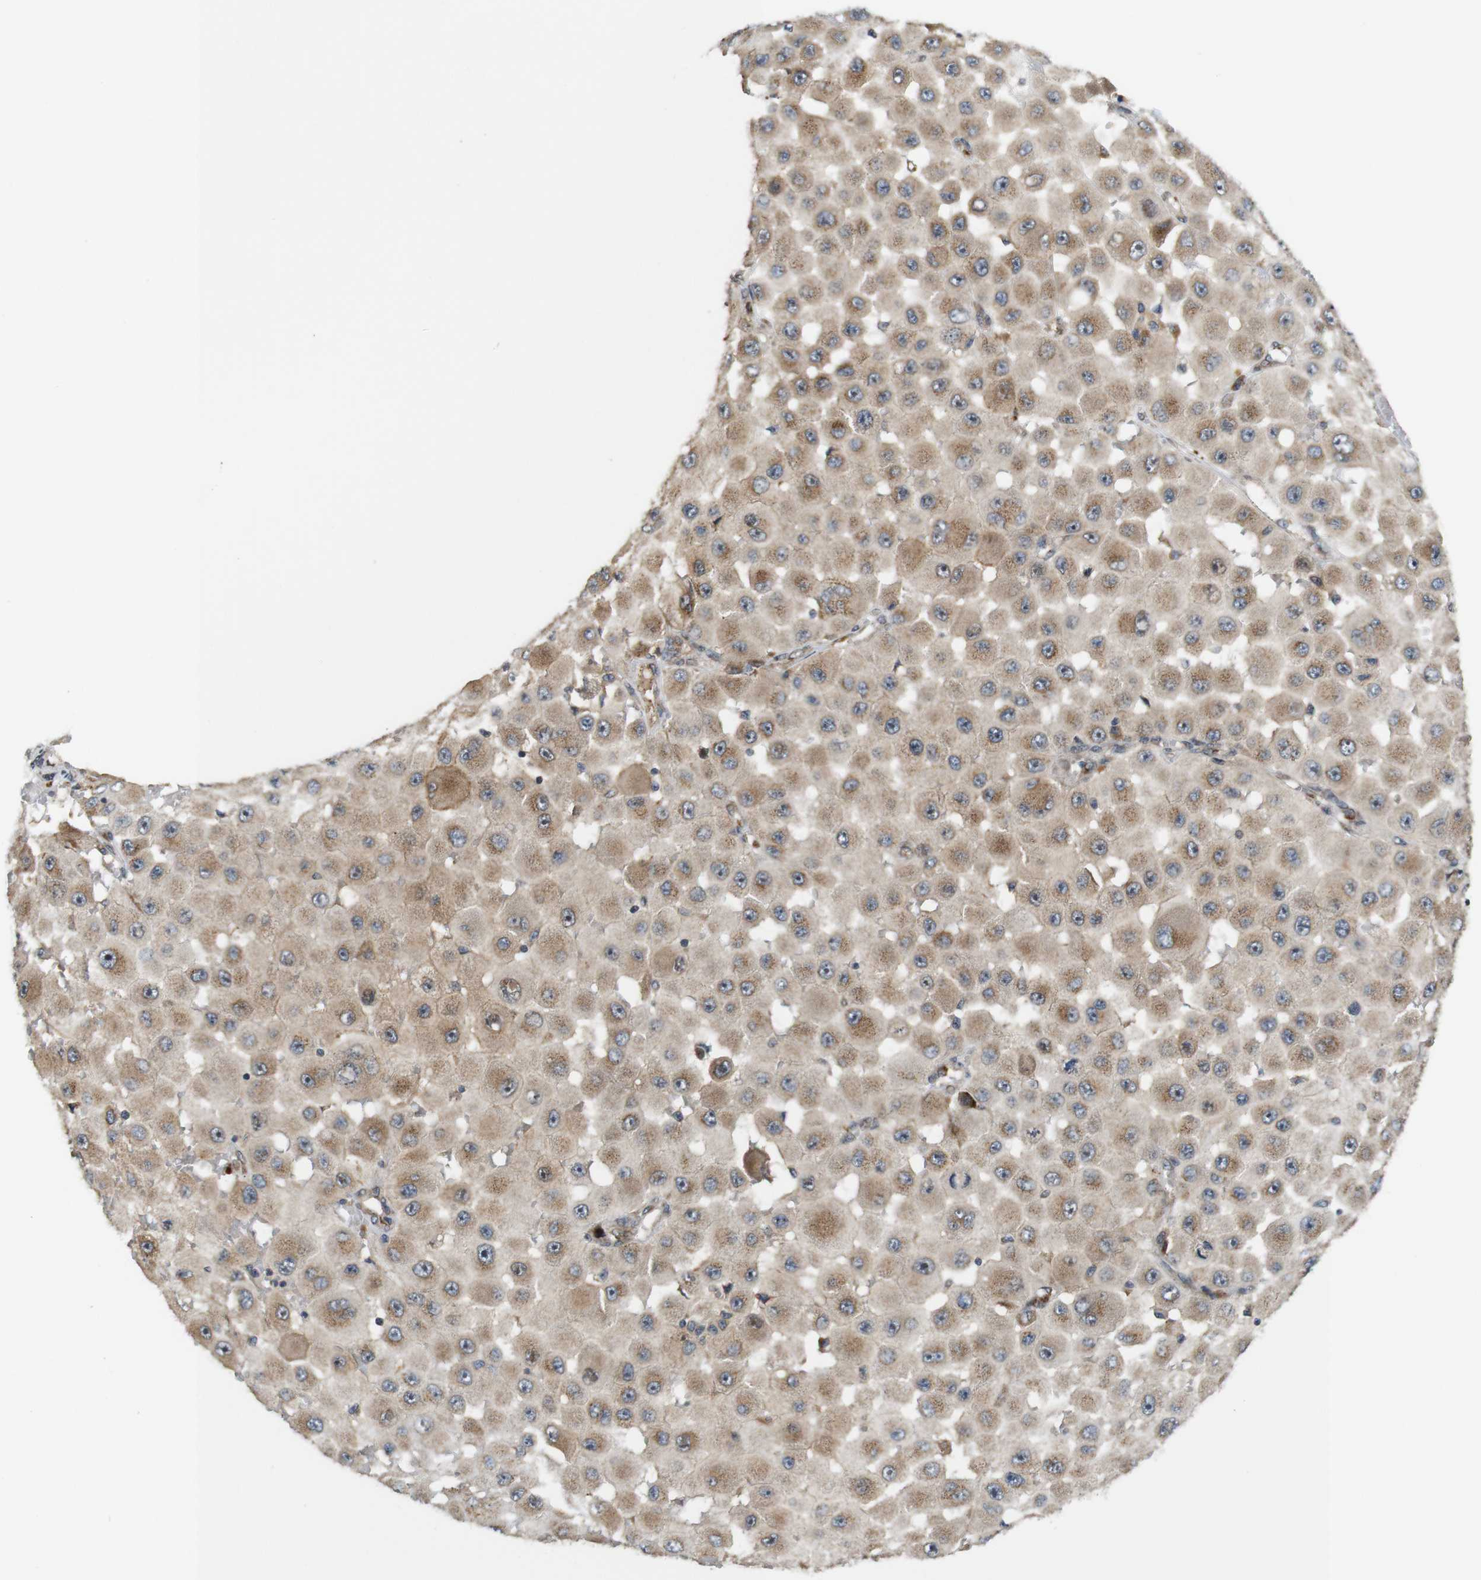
{"staining": {"intensity": "weak", "quantity": ">75%", "location": "cytoplasmic/membranous"}, "tissue": "melanoma", "cell_type": "Tumor cells", "image_type": "cancer", "snomed": [{"axis": "morphology", "description": "Malignant melanoma, NOS"}, {"axis": "topography", "description": "Skin"}], "caption": "This photomicrograph exhibits immunohistochemistry (IHC) staining of human melanoma, with low weak cytoplasmic/membranous expression in about >75% of tumor cells.", "gene": "EFCAB14", "patient": {"sex": "female", "age": 81}}